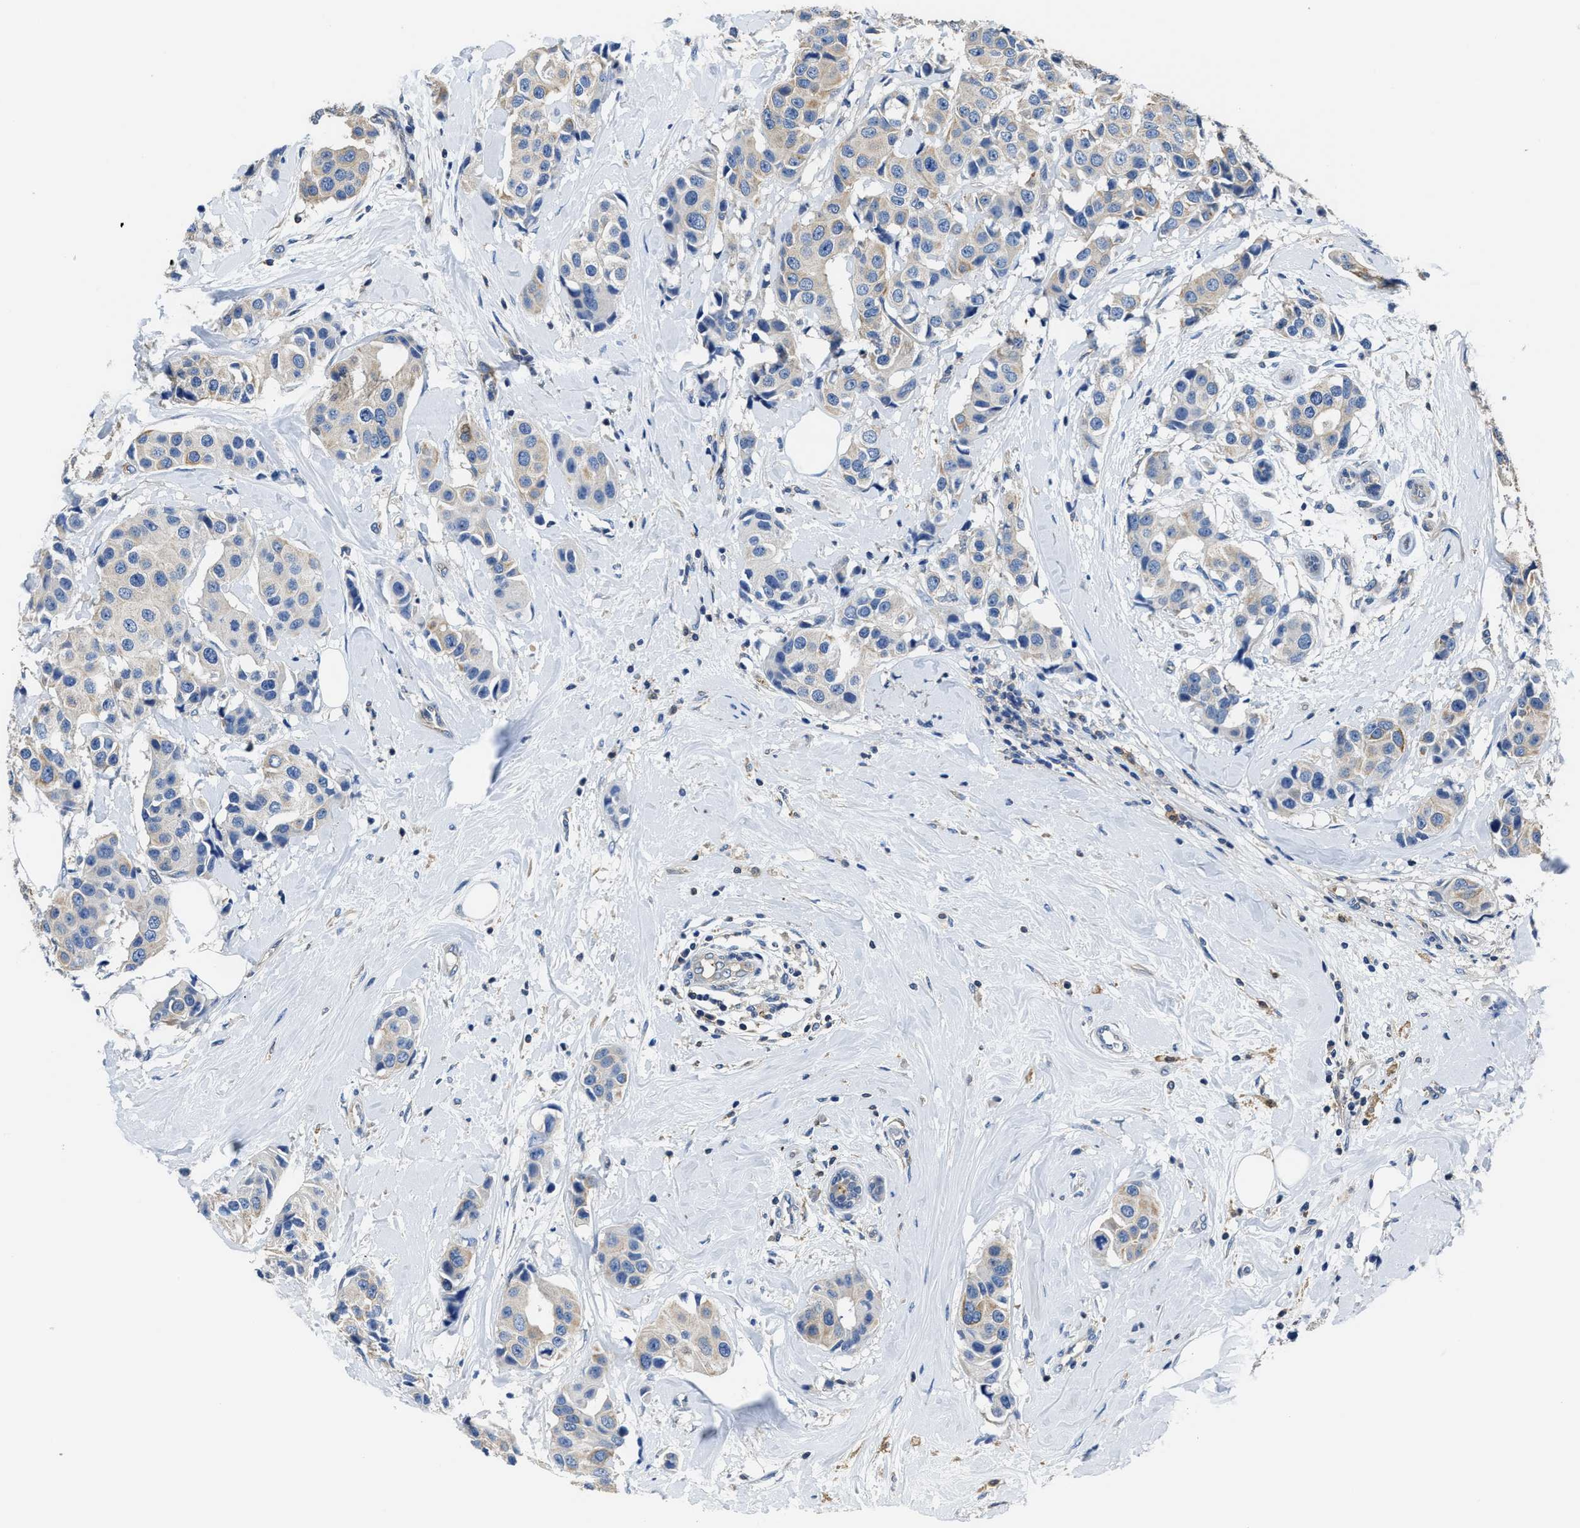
{"staining": {"intensity": "weak", "quantity": "<25%", "location": "cytoplasmic/membranous"}, "tissue": "breast cancer", "cell_type": "Tumor cells", "image_type": "cancer", "snomed": [{"axis": "morphology", "description": "Normal tissue, NOS"}, {"axis": "morphology", "description": "Duct carcinoma"}, {"axis": "topography", "description": "Breast"}], "caption": "This is an IHC histopathology image of human breast intraductal carcinoma. There is no staining in tumor cells.", "gene": "TRAF6", "patient": {"sex": "female", "age": 39}}